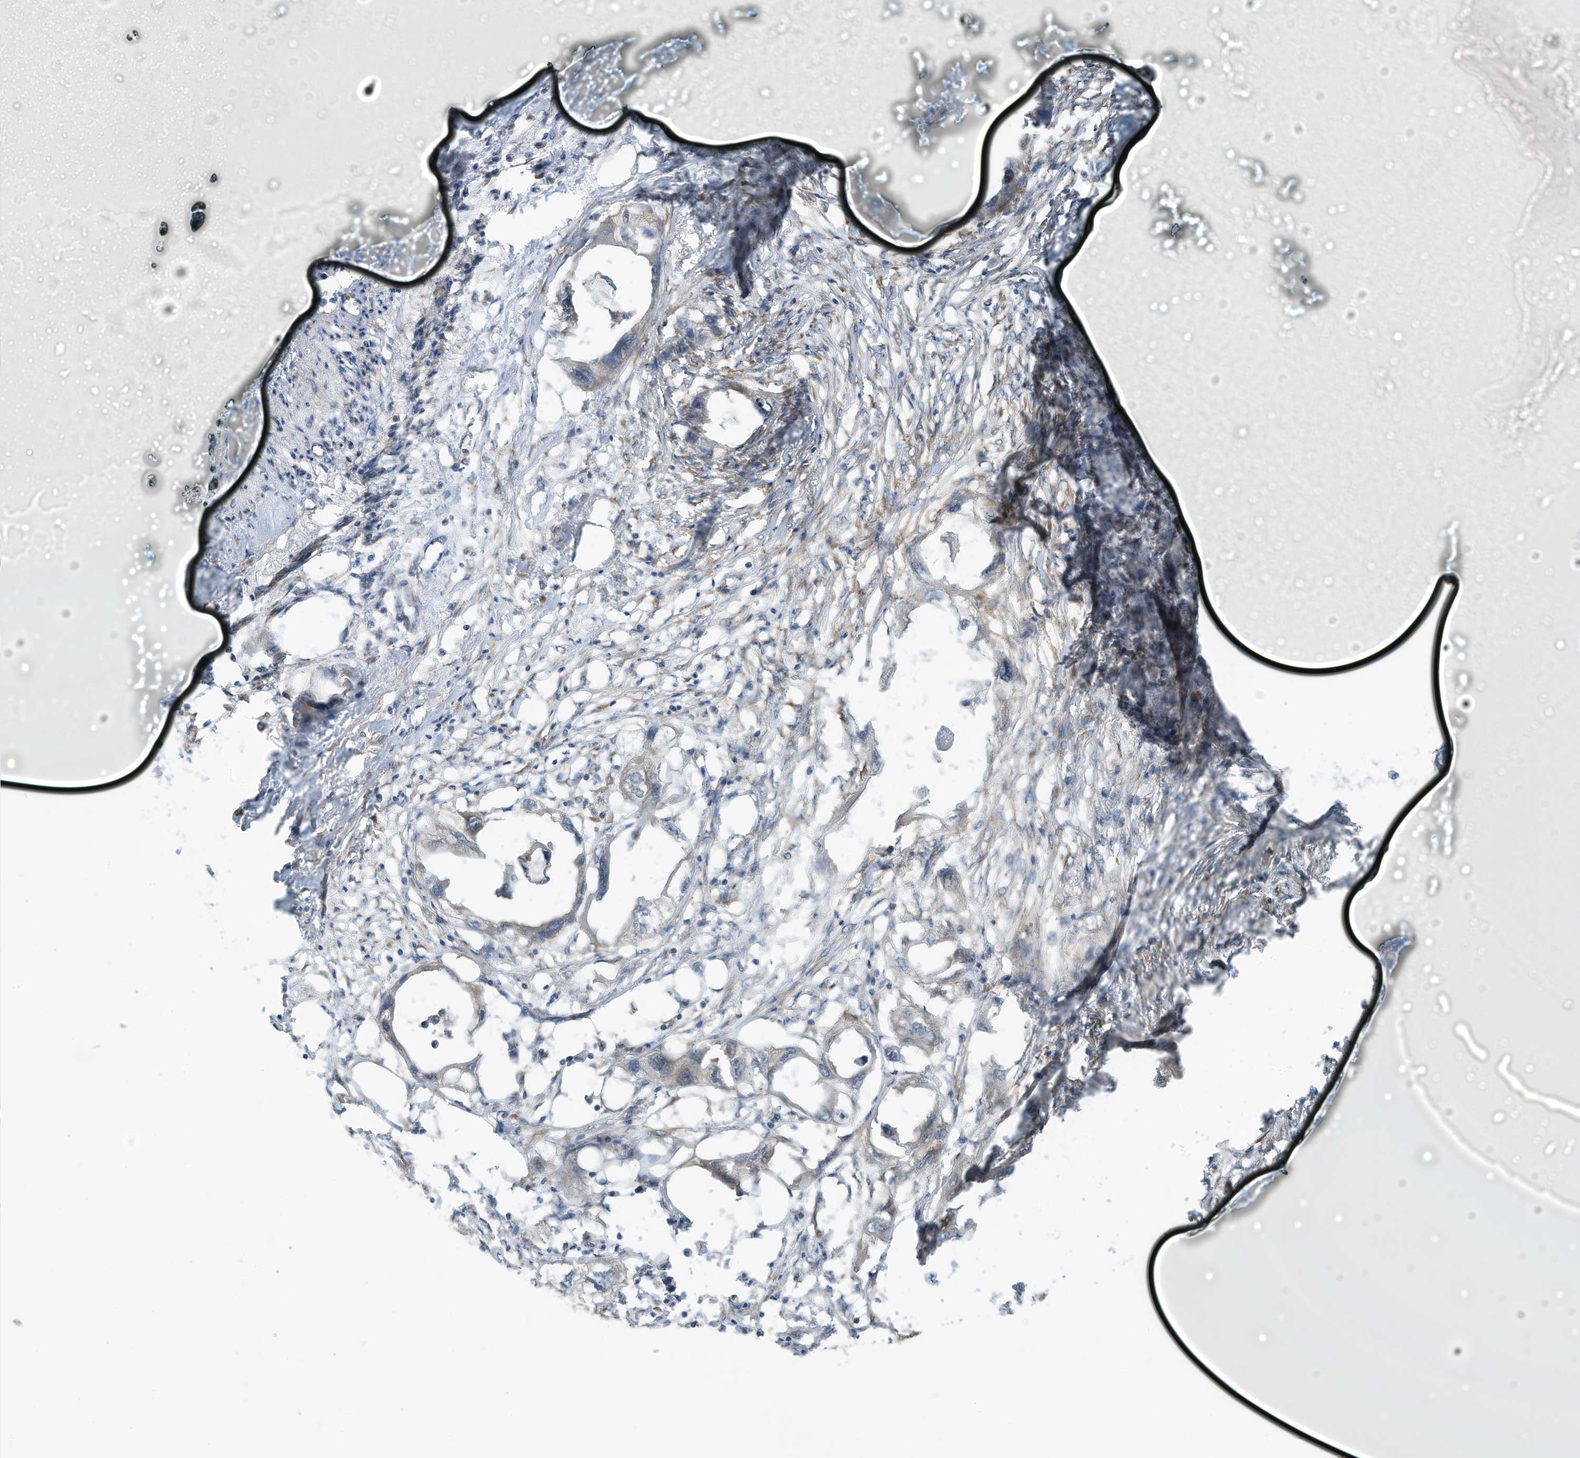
{"staining": {"intensity": "negative", "quantity": "none", "location": "none"}, "tissue": "endometrial cancer", "cell_type": "Tumor cells", "image_type": "cancer", "snomed": [{"axis": "morphology", "description": "Adenocarcinoma, NOS"}, {"axis": "morphology", "description": "Adenocarcinoma, metastatic, NOS"}, {"axis": "topography", "description": "Adipose tissue"}, {"axis": "topography", "description": "Endometrium"}], "caption": "IHC image of neoplastic tissue: human adenocarcinoma (endometrial) stained with DAB (3,3'-diaminobenzidine) exhibits no significant protein expression in tumor cells. (Stains: DAB (3,3'-diaminobenzidine) immunohistochemistry (IHC) with hematoxylin counter stain, Microscopy: brightfield microscopy at high magnification).", "gene": "REPS1", "patient": {"sex": "female", "age": 67}}